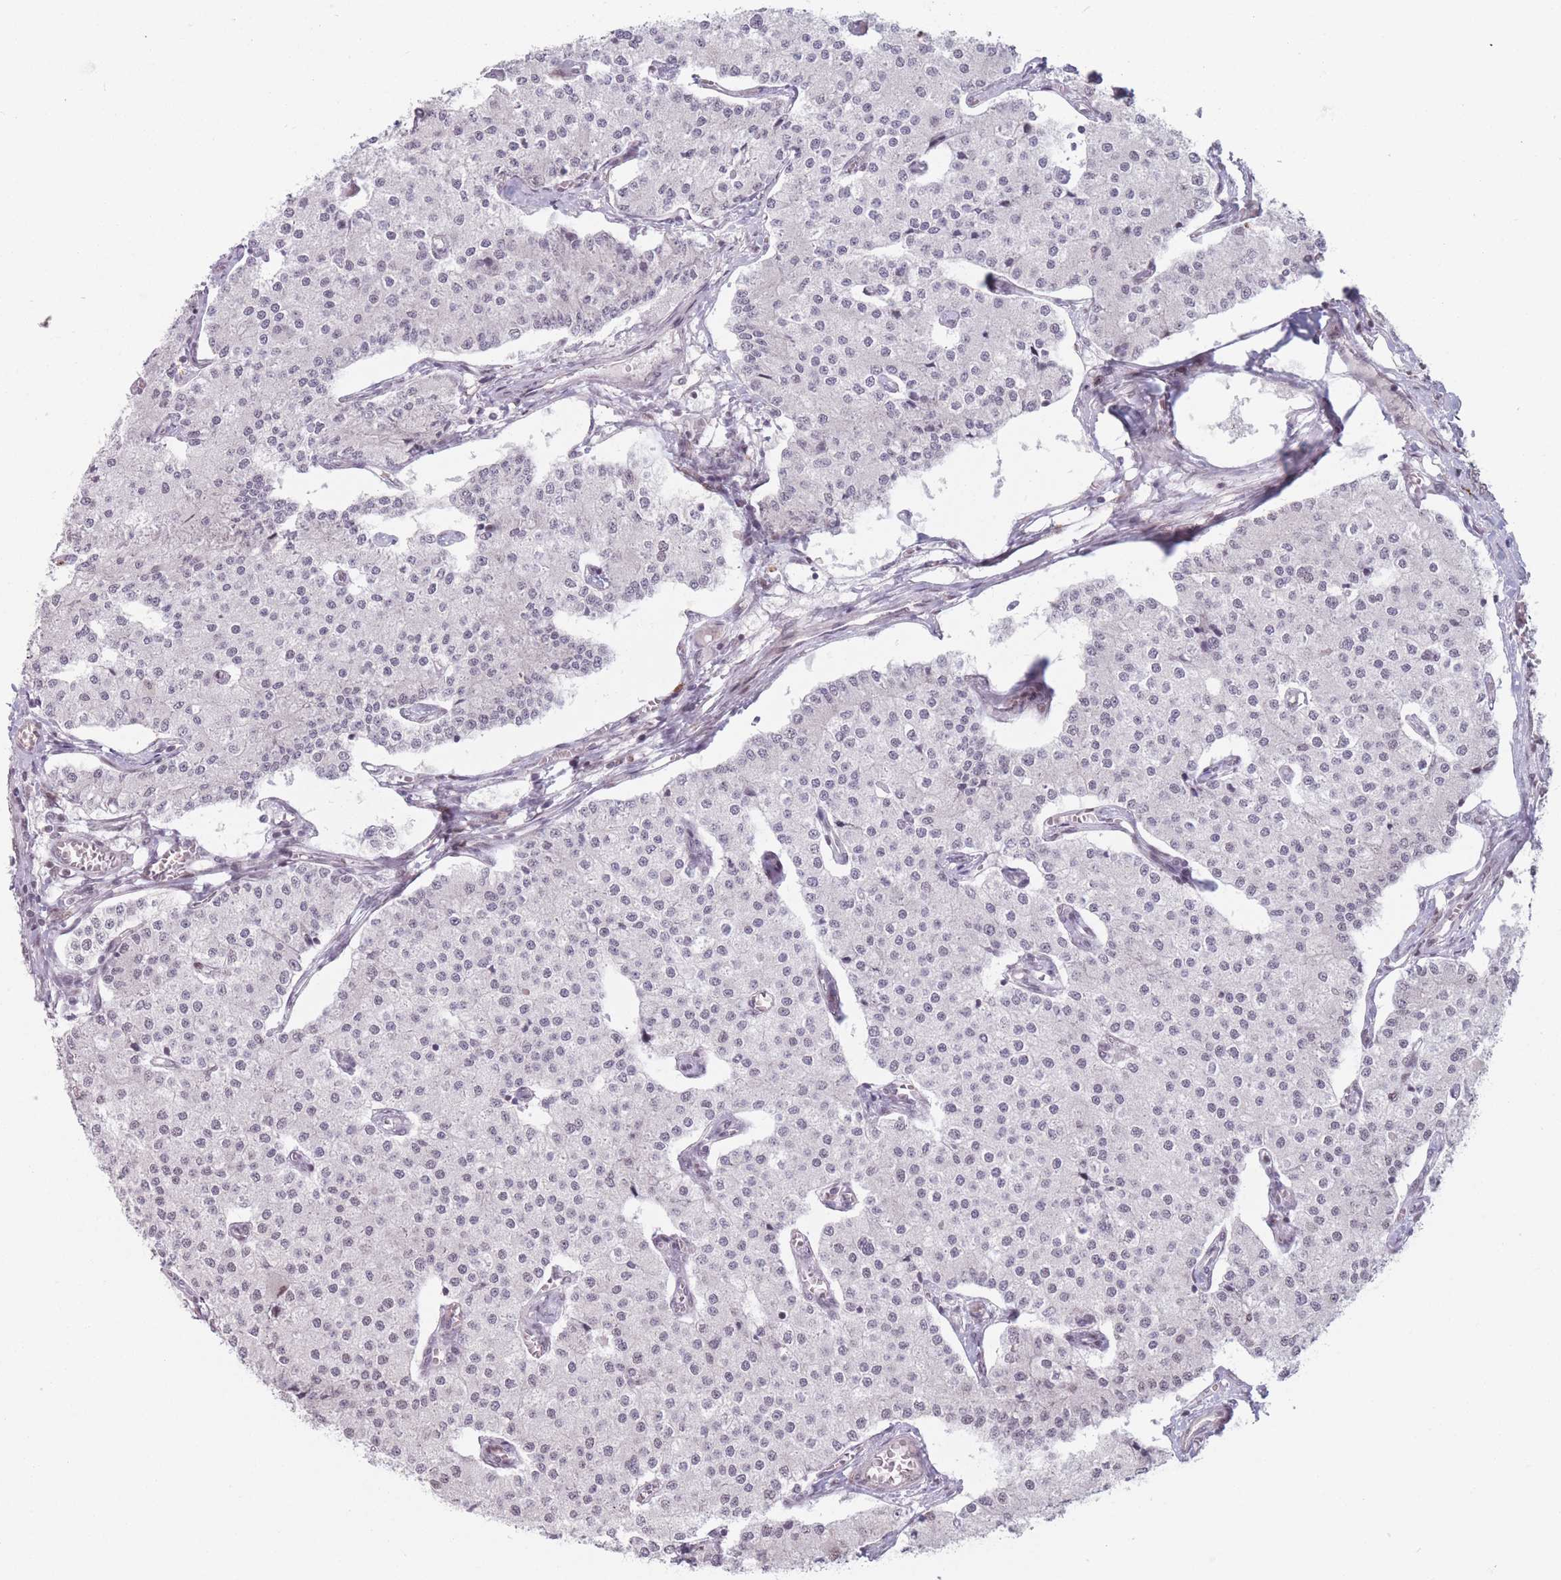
{"staining": {"intensity": "negative", "quantity": "none", "location": "none"}, "tissue": "carcinoid", "cell_type": "Tumor cells", "image_type": "cancer", "snomed": [{"axis": "morphology", "description": "Carcinoid, malignant, NOS"}, {"axis": "topography", "description": "Colon"}], "caption": "Human carcinoid stained for a protein using IHC exhibits no staining in tumor cells.", "gene": "SUPT6H", "patient": {"sex": "female", "age": 52}}